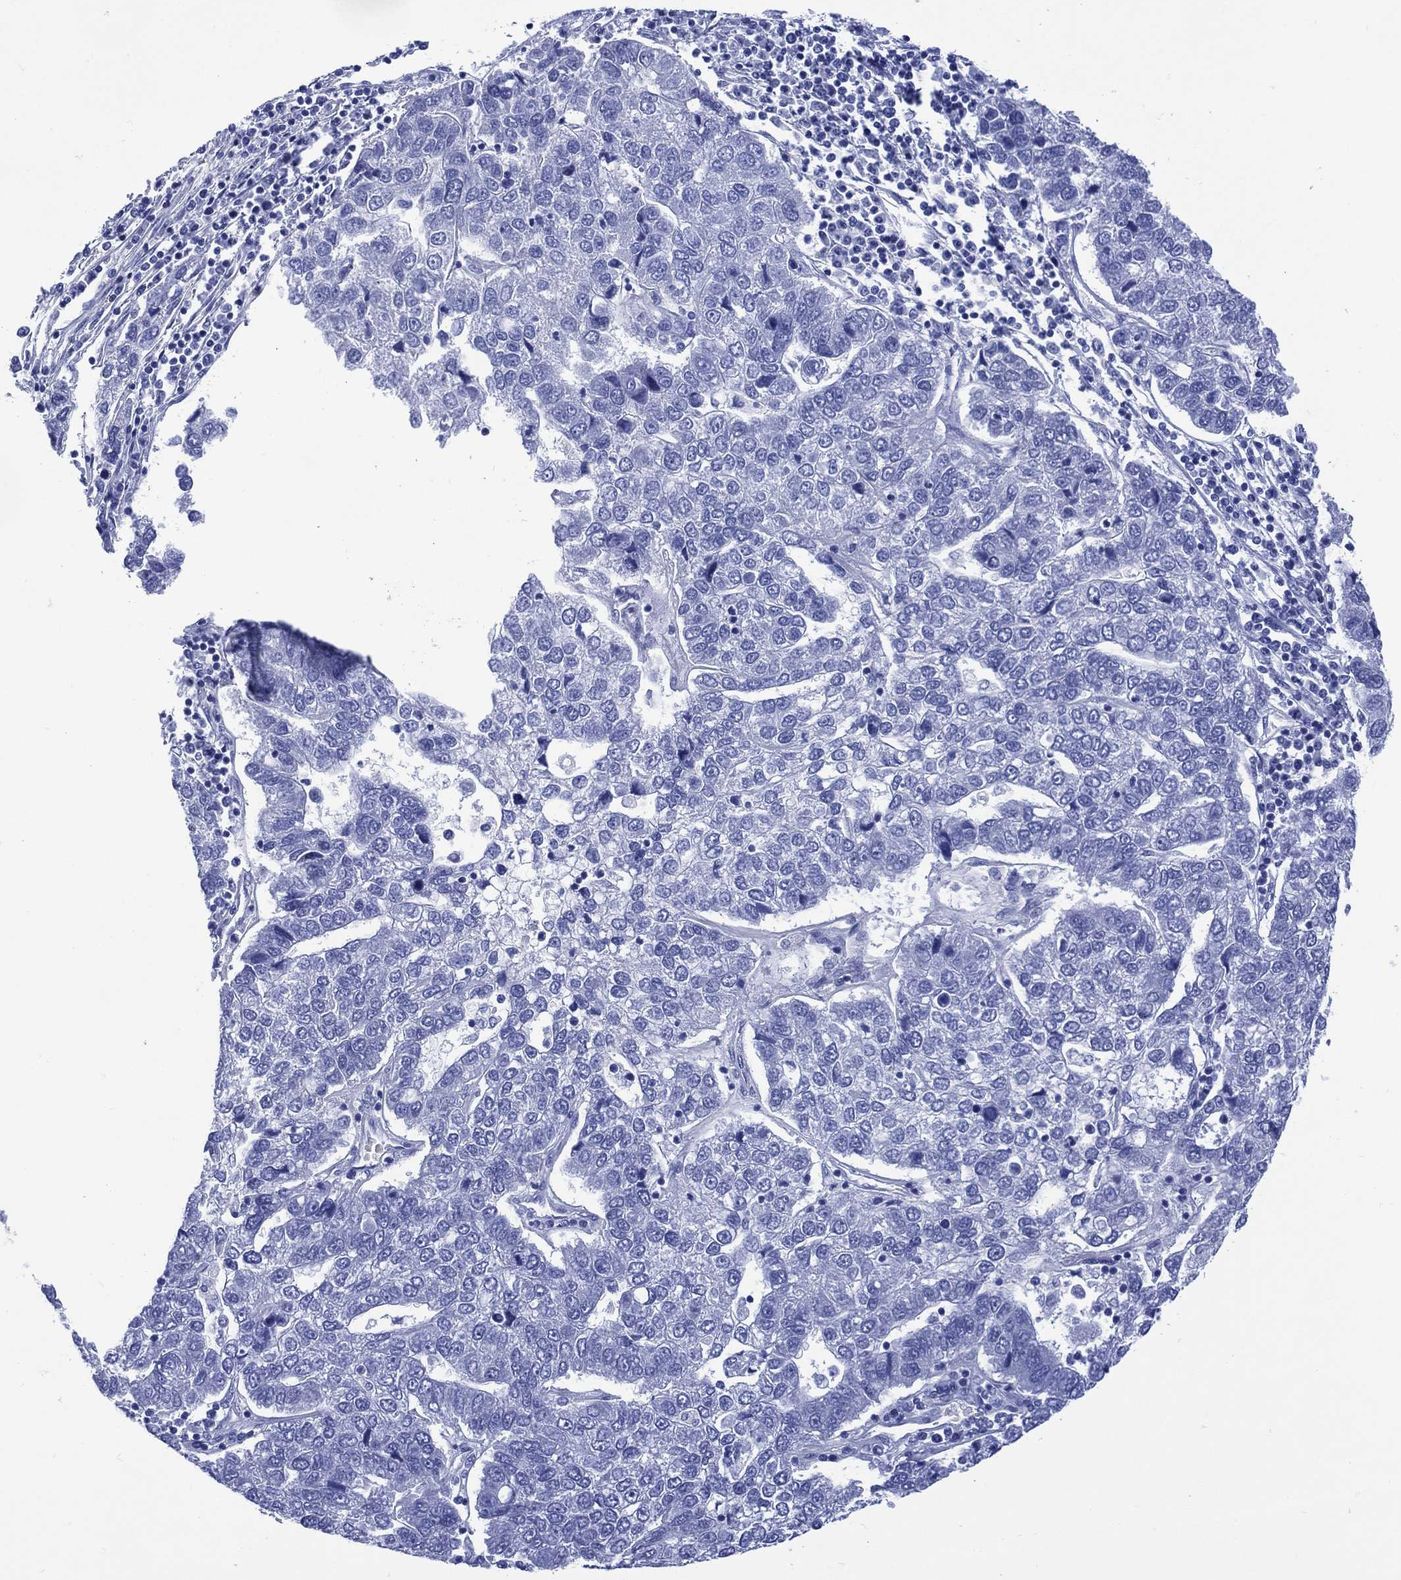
{"staining": {"intensity": "negative", "quantity": "none", "location": "none"}, "tissue": "pancreatic cancer", "cell_type": "Tumor cells", "image_type": "cancer", "snomed": [{"axis": "morphology", "description": "Adenocarcinoma, NOS"}, {"axis": "topography", "description": "Pancreas"}], "caption": "DAB (3,3'-diaminobenzidine) immunohistochemical staining of adenocarcinoma (pancreatic) displays no significant staining in tumor cells.", "gene": "SHCBP1L", "patient": {"sex": "female", "age": 61}}